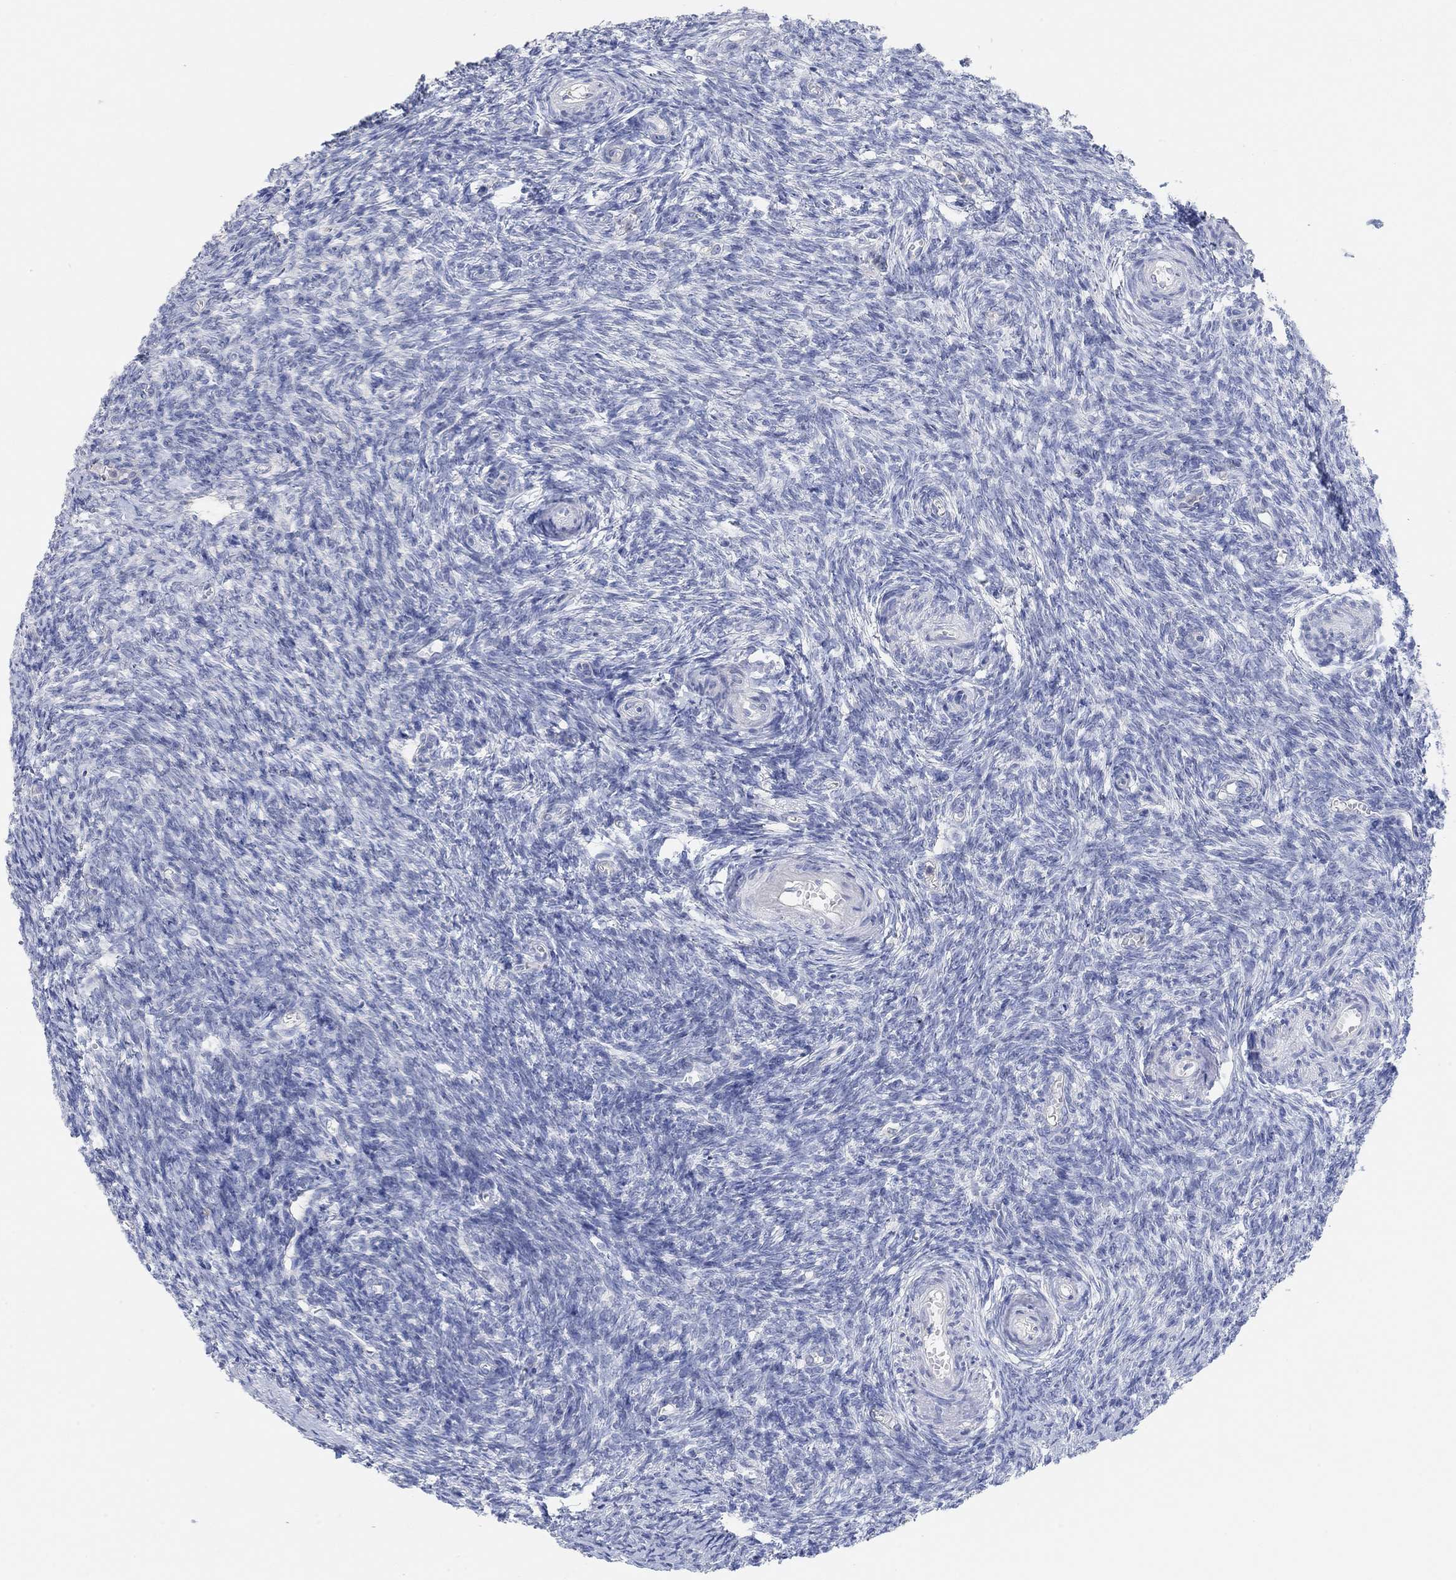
{"staining": {"intensity": "strong", "quantity": "25%-75%", "location": "cytoplasmic/membranous"}, "tissue": "ovary", "cell_type": "Follicle cells", "image_type": "normal", "snomed": [{"axis": "morphology", "description": "Normal tissue, NOS"}, {"axis": "topography", "description": "Ovary"}], "caption": "An image of human ovary stained for a protein reveals strong cytoplasmic/membranous brown staining in follicle cells. Using DAB (brown) and hematoxylin (blue) stains, captured at high magnification using brightfield microscopy.", "gene": "NLRP14", "patient": {"sex": "female", "age": 43}}